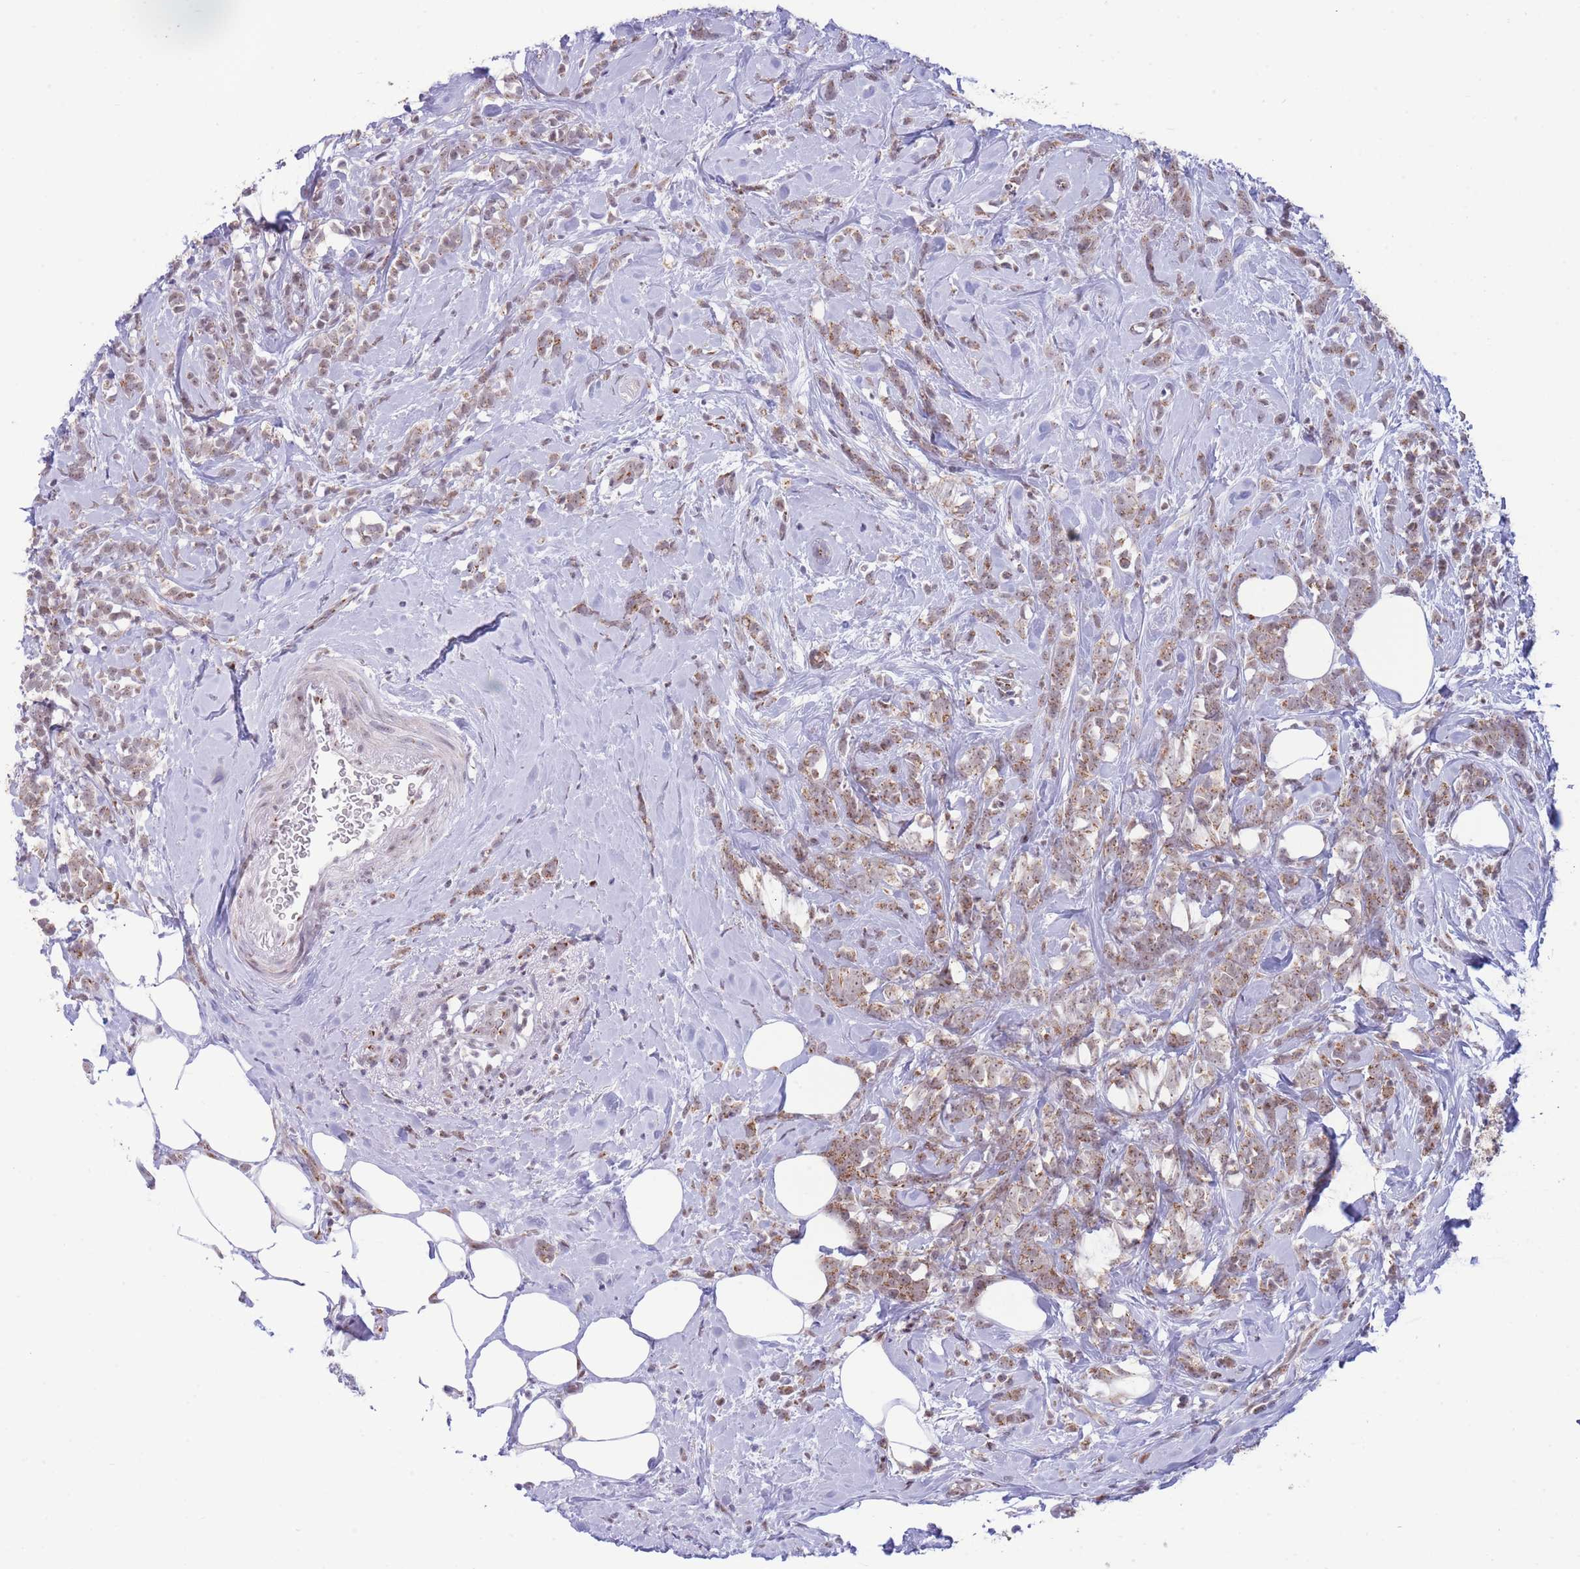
{"staining": {"intensity": "moderate", "quantity": ">75%", "location": "cytoplasmic/membranous,nuclear"}, "tissue": "breast cancer", "cell_type": "Tumor cells", "image_type": "cancer", "snomed": [{"axis": "morphology", "description": "Lobular carcinoma"}, {"axis": "topography", "description": "Breast"}], "caption": "Immunohistochemistry (DAB) staining of human lobular carcinoma (breast) shows moderate cytoplasmic/membranous and nuclear protein expression in about >75% of tumor cells. (Brightfield microscopy of DAB IHC at high magnification).", "gene": "INO80C", "patient": {"sex": "female", "age": 58}}